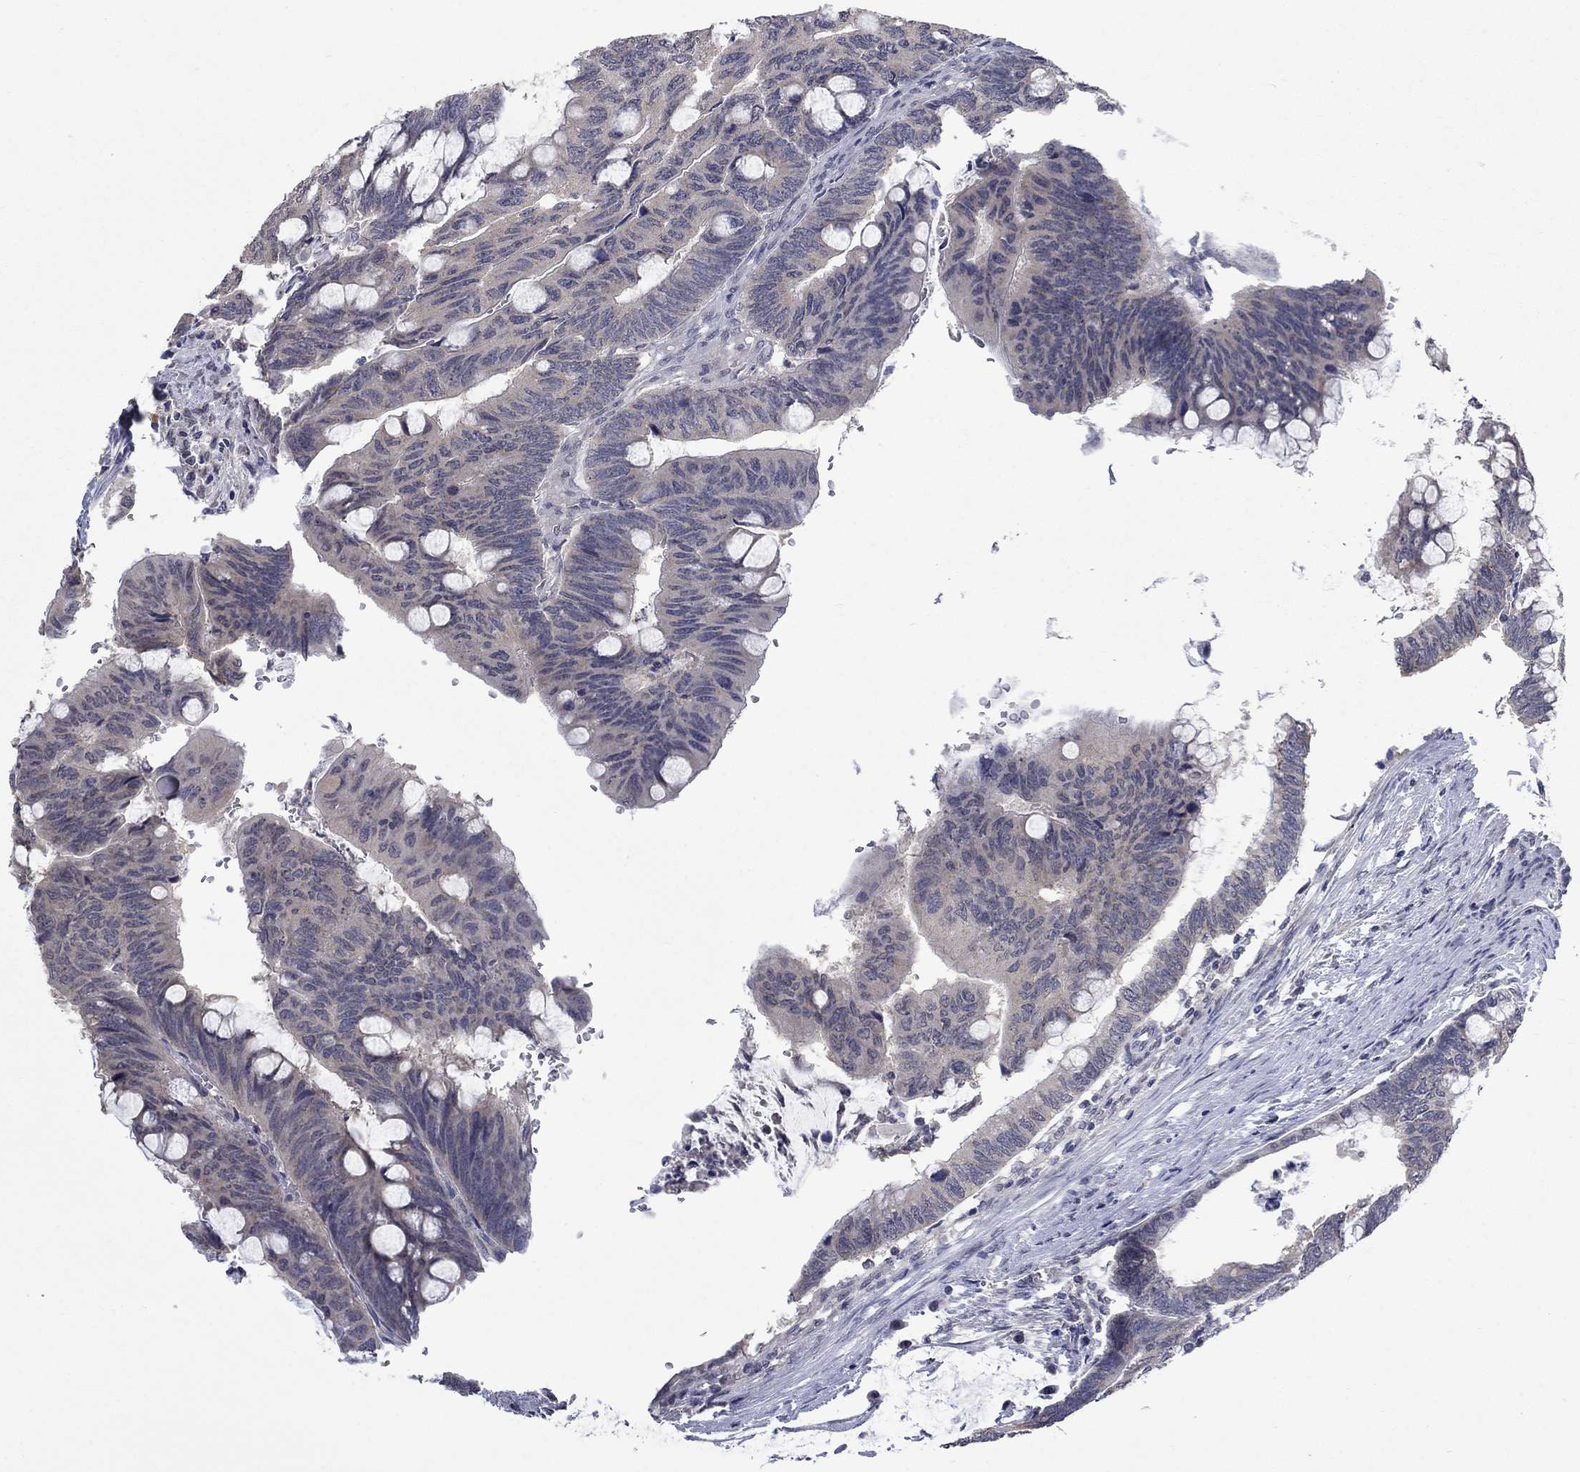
{"staining": {"intensity": "negative", "quantity": "none", "location": "none"}, "tissue": "colorectal cancer", "cell_type": "Tumor cells", "image_type": "cancer", "snomed": [{"axis": "morphology", "description": "Normal tissue, NOS"}, {"axis": "morphology", "description": "Adenocarcinoma, NOS"}, {"axis": "topography", "description": "Rectum"}], "caption": "Immunohistochemical staining of human adenocarcinoma (colorectal) exhibits no significant positivity in tumor cells. The staining was performed using DAB (3,3'-diaminobenzidine) to visualize the protein expression in brown, while the nuclei were stained in blue with hematoxylin (Magnification: 20x).", "gene": "SPATA33", "patient": {"sex": "male", "age": 92}}